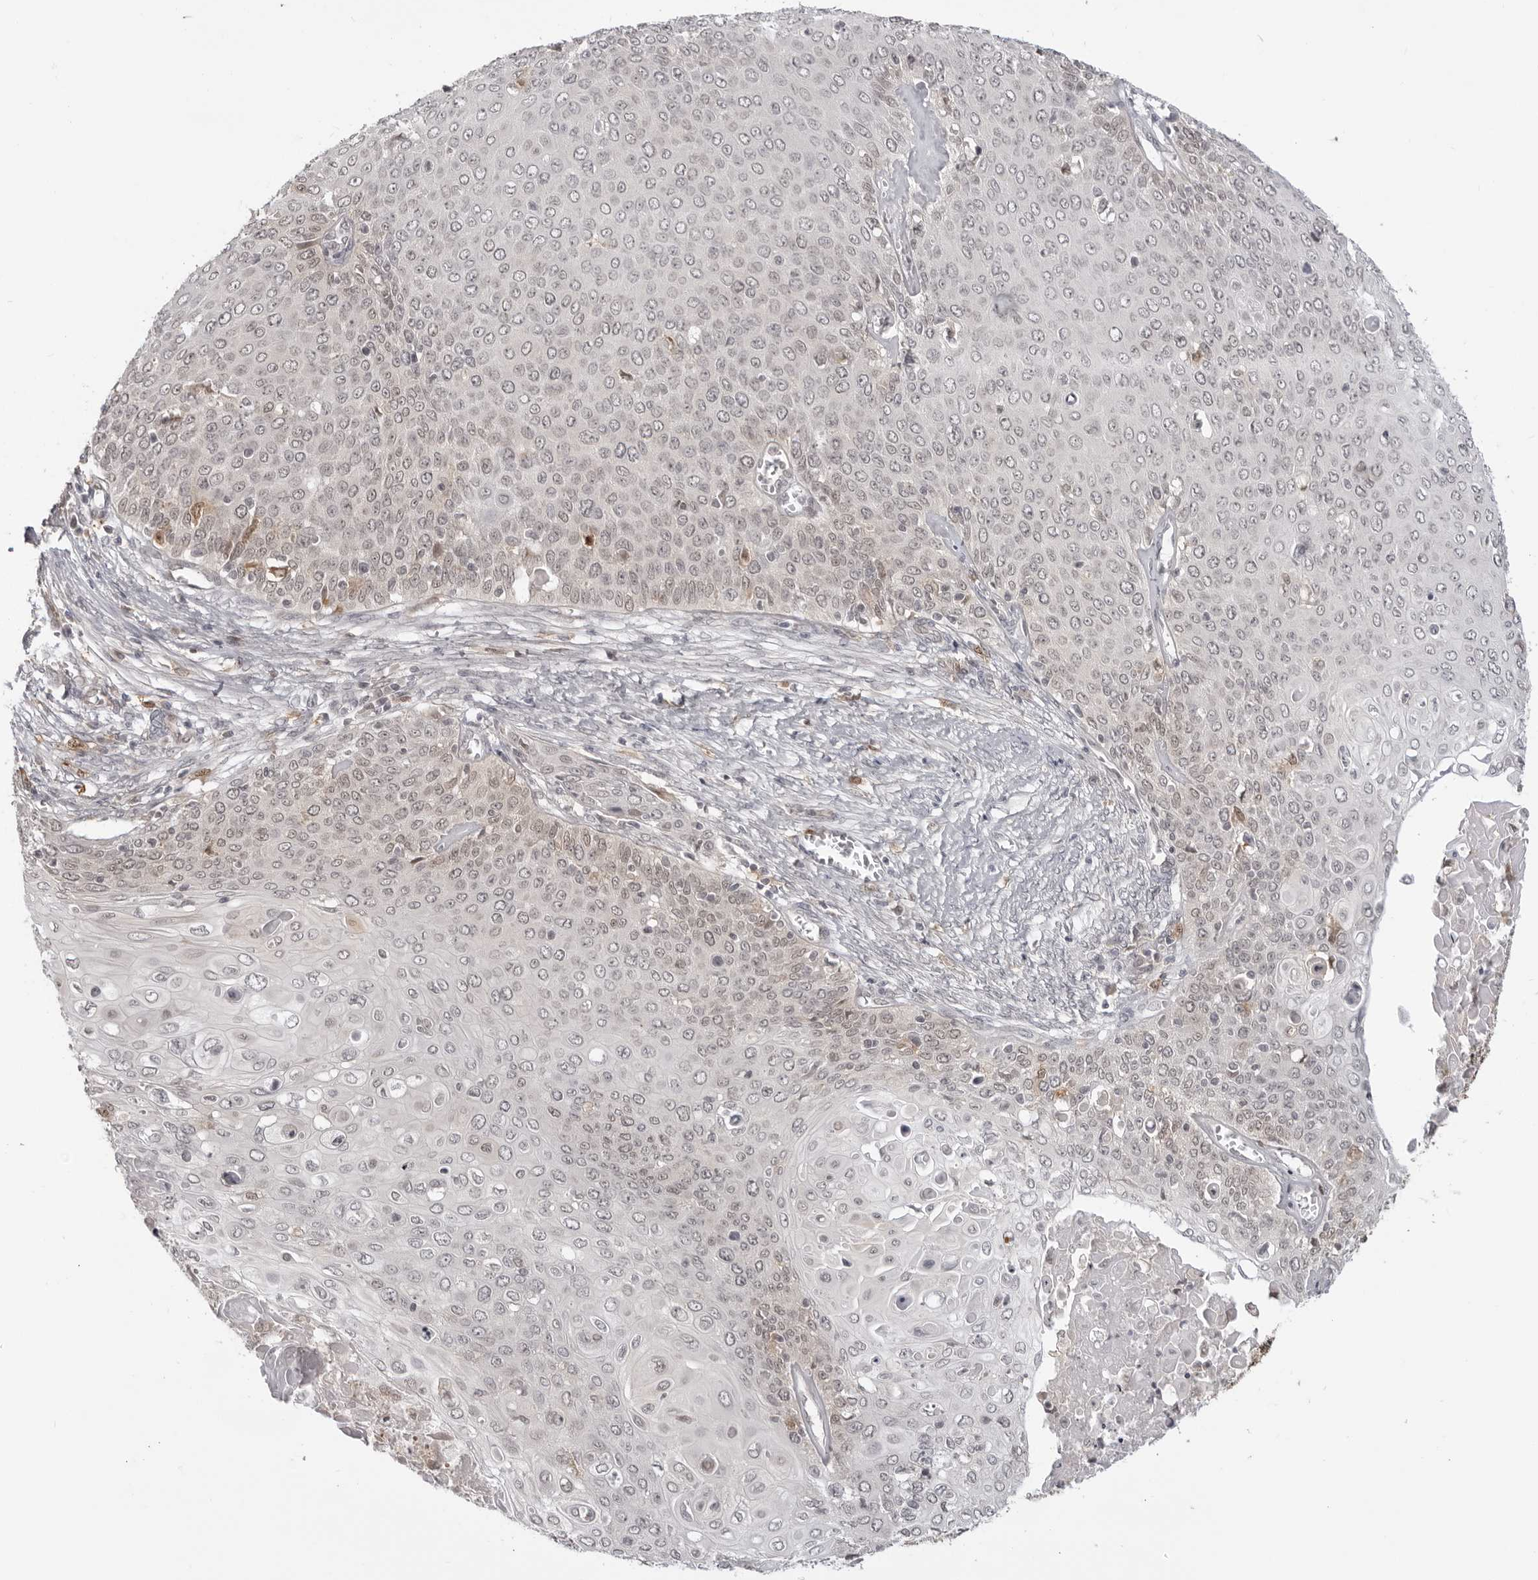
{"staining": {"intensity": "weak", "quantity": "25%-75%", "location": "nuclear"}, "tissue": "cervical cancer", "cell_type": "Tumor cells", "image_type": "cancer", "snomed": [{"axis": "morphology", "description": "Squamous cell carcinoma, NOS"}, {"axis": "topography", "description": "Cervix"}], "caption": "A high-resolution histopathology image shows immunohistochemistry staining of cervical cancer (squamous cell carcinoma), which exhibits weak nuclear expression in about 25%-75% of tumor cells.", "gene": "SRGAP2", "patient": {"sex": "female", "age": 39}}